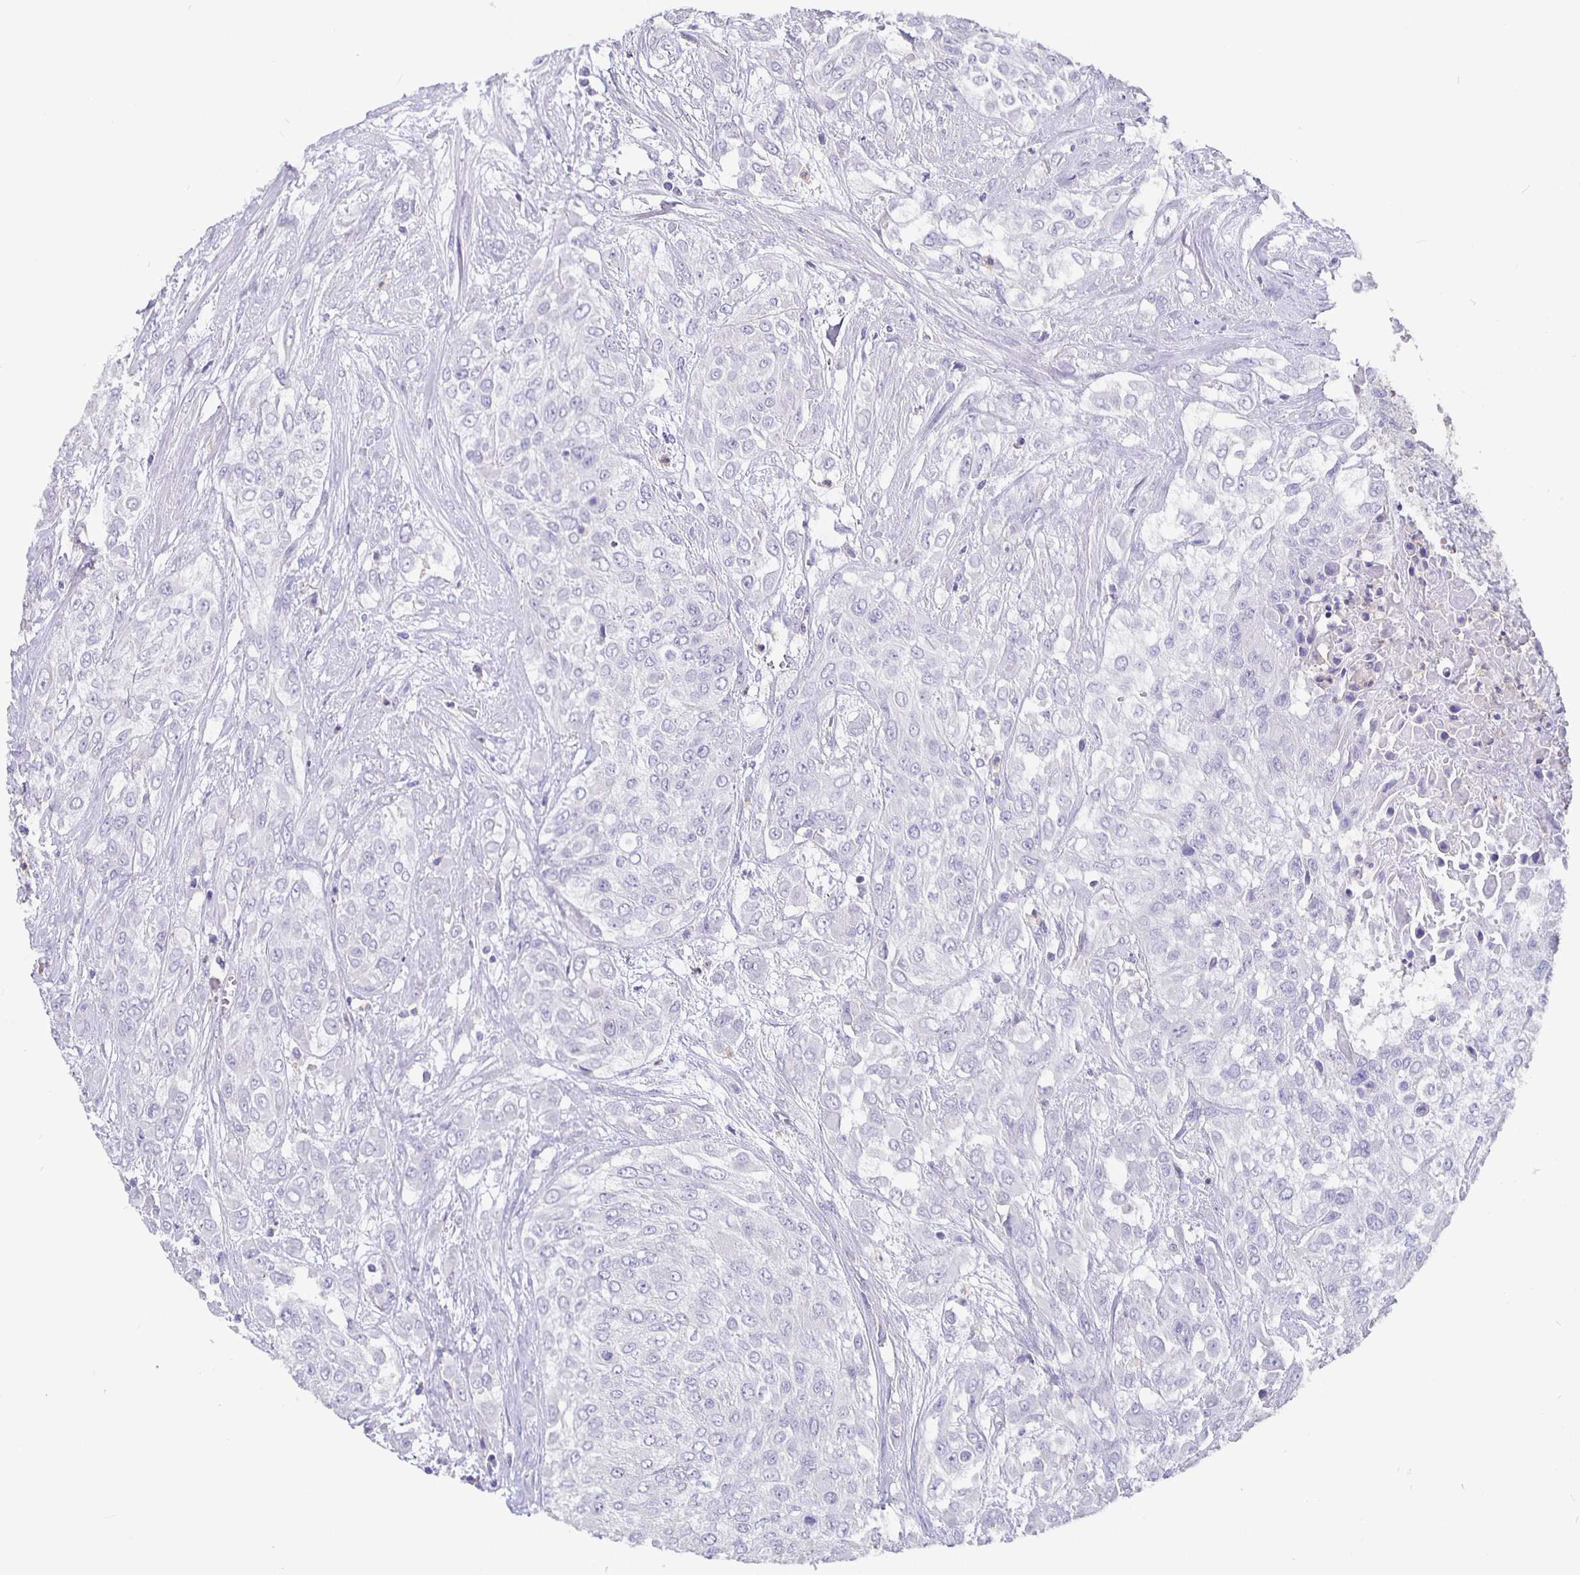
{"staining": {"intensity": "negative", "quantity": "none", "location": "none"}, "tissue": "urothelial cancer", "cell_type": "Tumor cells", "image_type": "cancer", "snomed": [{"axis": "morphology", "description": "Urothelial carcinoma, High grade"}, {"axis": "topography", "description": "Urinary bladder"}], "caption": "Immunohistochemical staining of human urothelial cancer reveals no significant positivity in tumor cells.", "gene": "GPX4", "patient": {"sex": "male", "age": 57}}